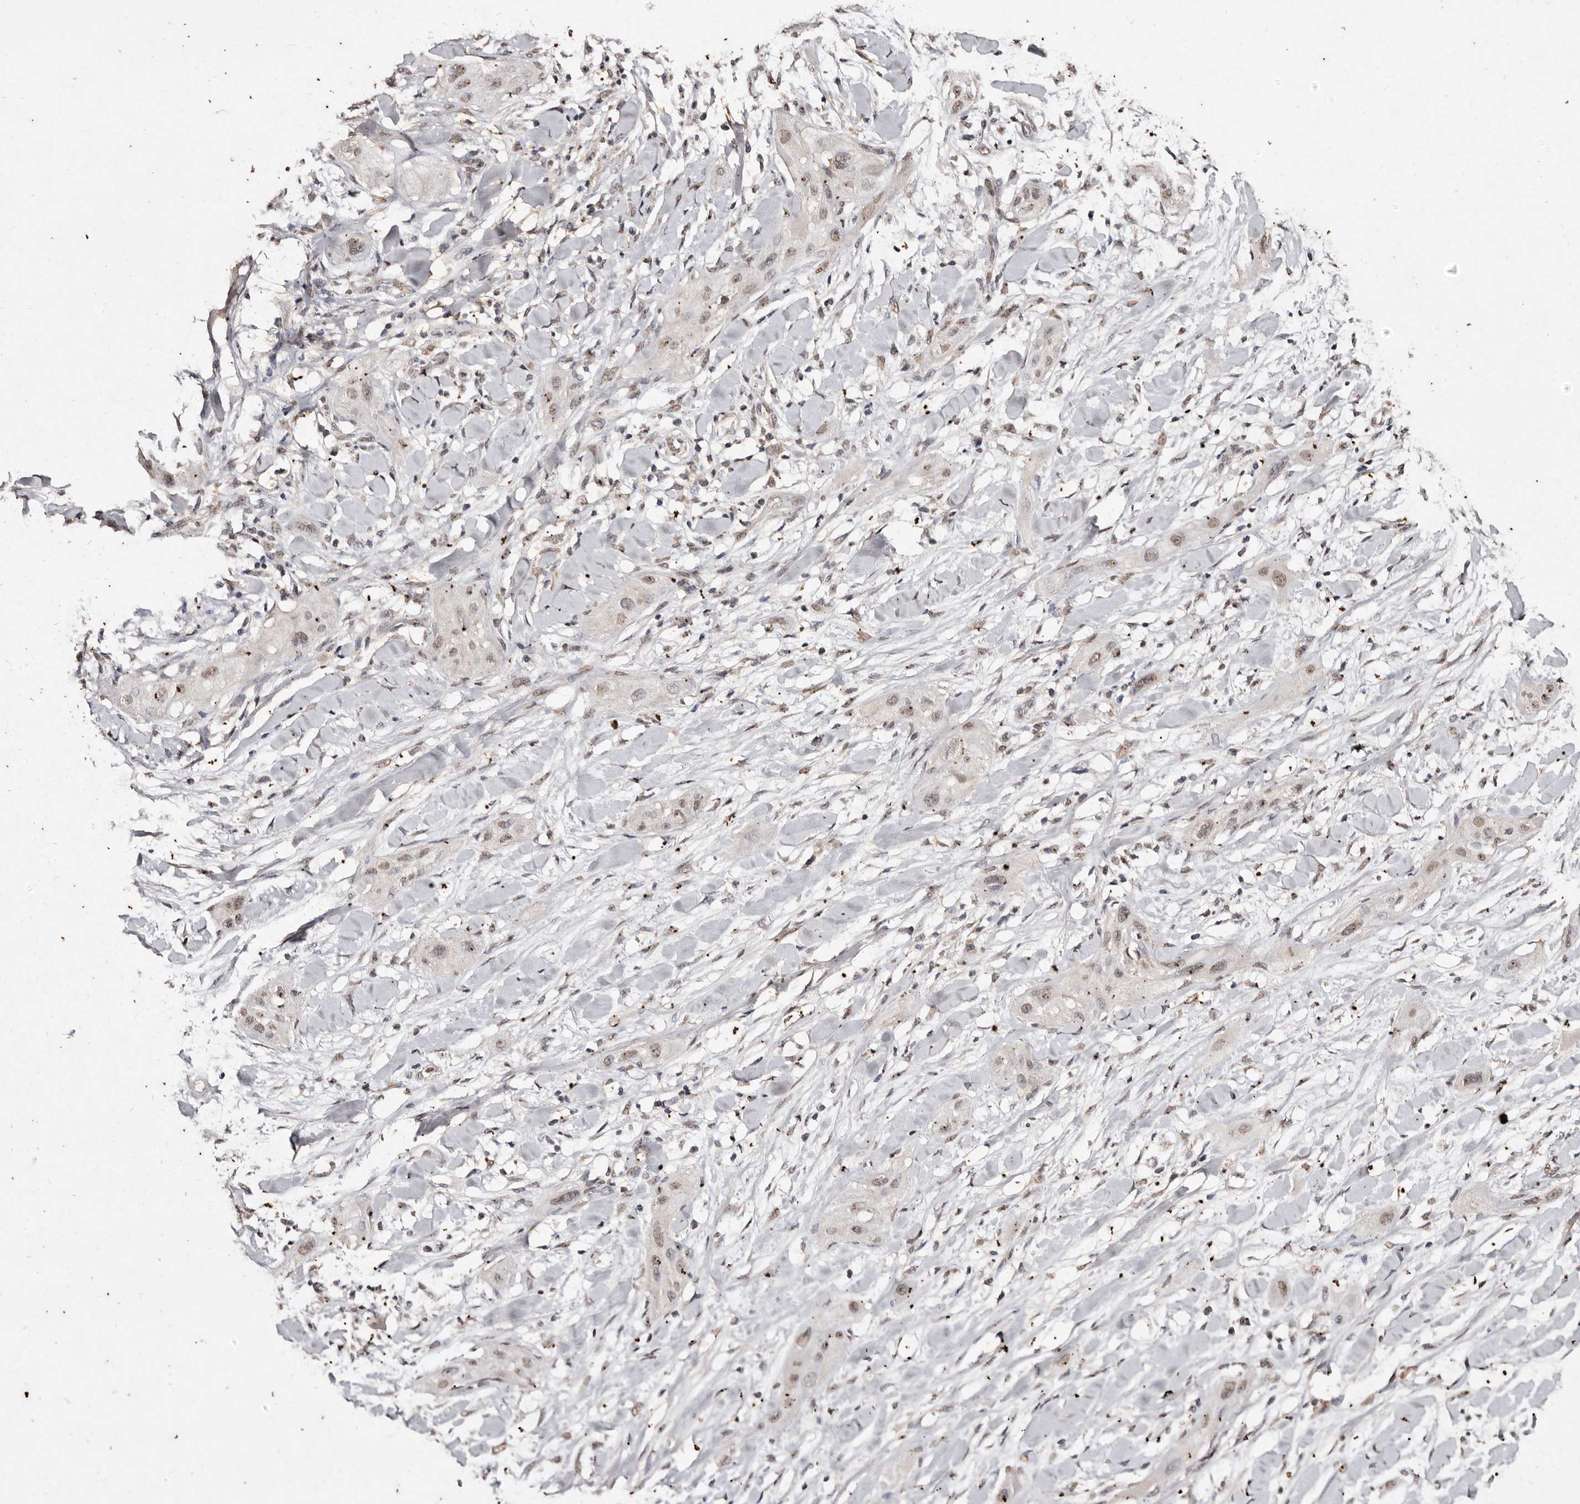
{"staining": {"intensity": "weak", "quantity": ">75%", "location": "nuclear"}, "tissue": "lung cancer", "cell_type": "Tumor cells", "image_type": "cancer", "snomed": [{"axis": "morphology", "description": "Squamous cell carcinoma, NOS"}, {"axis": "topography", "description": "Lung"}], "caption": "Immunohistochemical staining of lung cancer exhibits low levels of weak nuclear expression in approximately >75% of tumor cells. Using DAB (3,3'-diaminobenzidine) (brown) and hematoxylin (blue) stains, captured at high magnification using brightfield microscopy.", "gene": "ERBB4", "patient": {"sex": "female", "age": 47}}